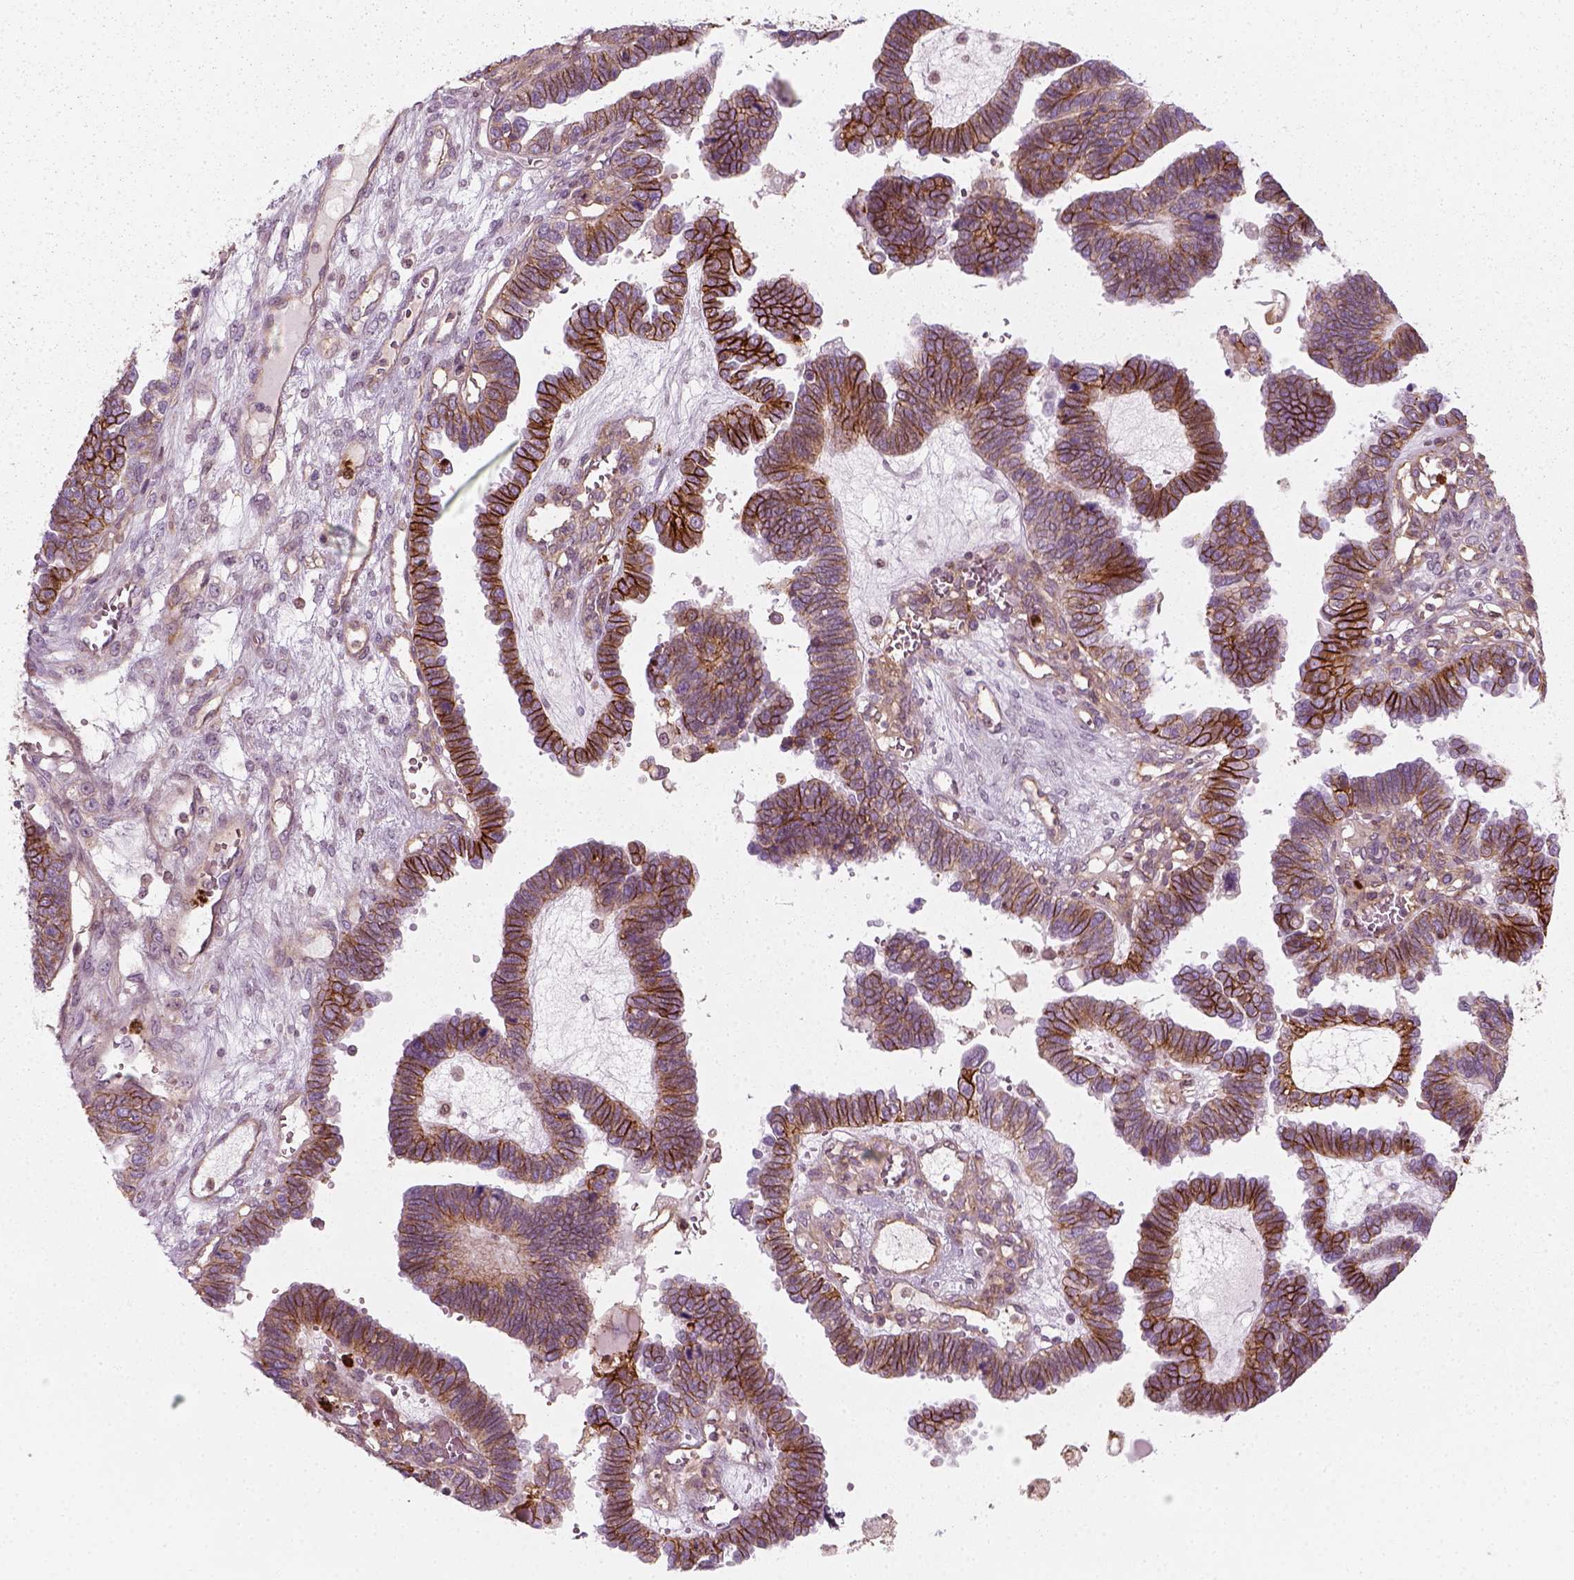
{"staining": {"intensity": "strong", "quantity": ">75%", "location": "cytoplasmic/membranous"}, "tissue": "ovarian cancer", "cell_type": "Tumor cells", "image_type": "cancer", "snomed": [{"axis": "morphology", "description": "Cystadenocarcinoma, serous, NOS"}, {"axis": "topography", "description": "Ovary"}], "caption": "A brown stain shows strong cytoplasmic/membranous positivity of a protein in ovarian serous cystadenocarcinoma tumor cells.", "gene": "NPTN", "patient": {"sex": "female", "age": 51}}